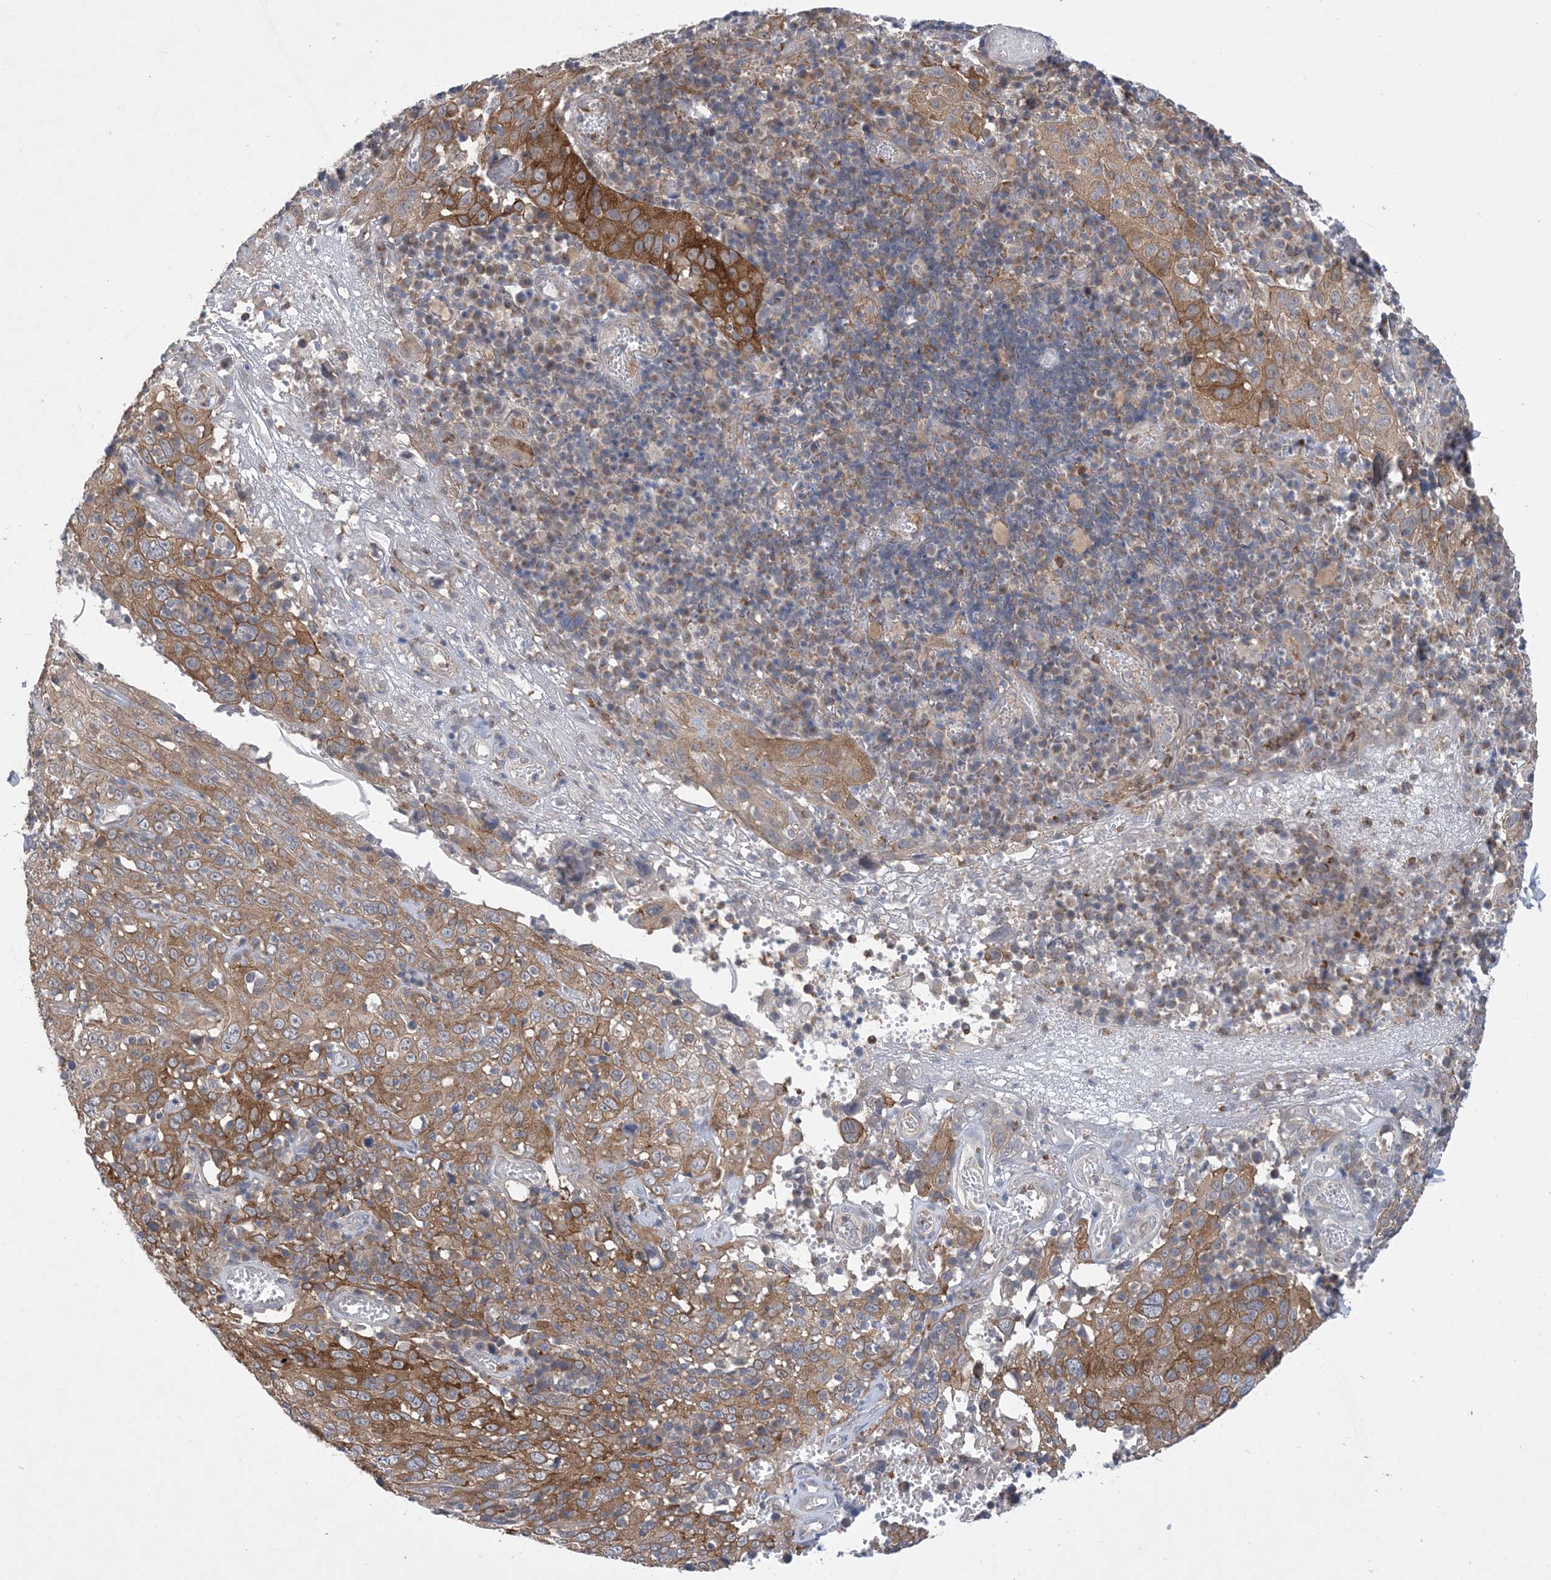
{"staining": {"intensity": "moderate", "quantity": ">75%", "location": "cytoplasmic/membranous"}, "tissue": "cervical cancer", "cell_type": "Tumor cells", "image_type": "cancer", "snomed": [{"axis": "morphology", "description": "Squamous cell carcinoma, NOS"}, {"axis": "topography", "description": "Cervix"}], "caption": "The immunohistochemical stain shows moderate cytoplasmic/membranous staining in tumor cells of cervical cancer tissue.", "gene": "EHBP1", "patient": {"sex": "female", "age": 46}}